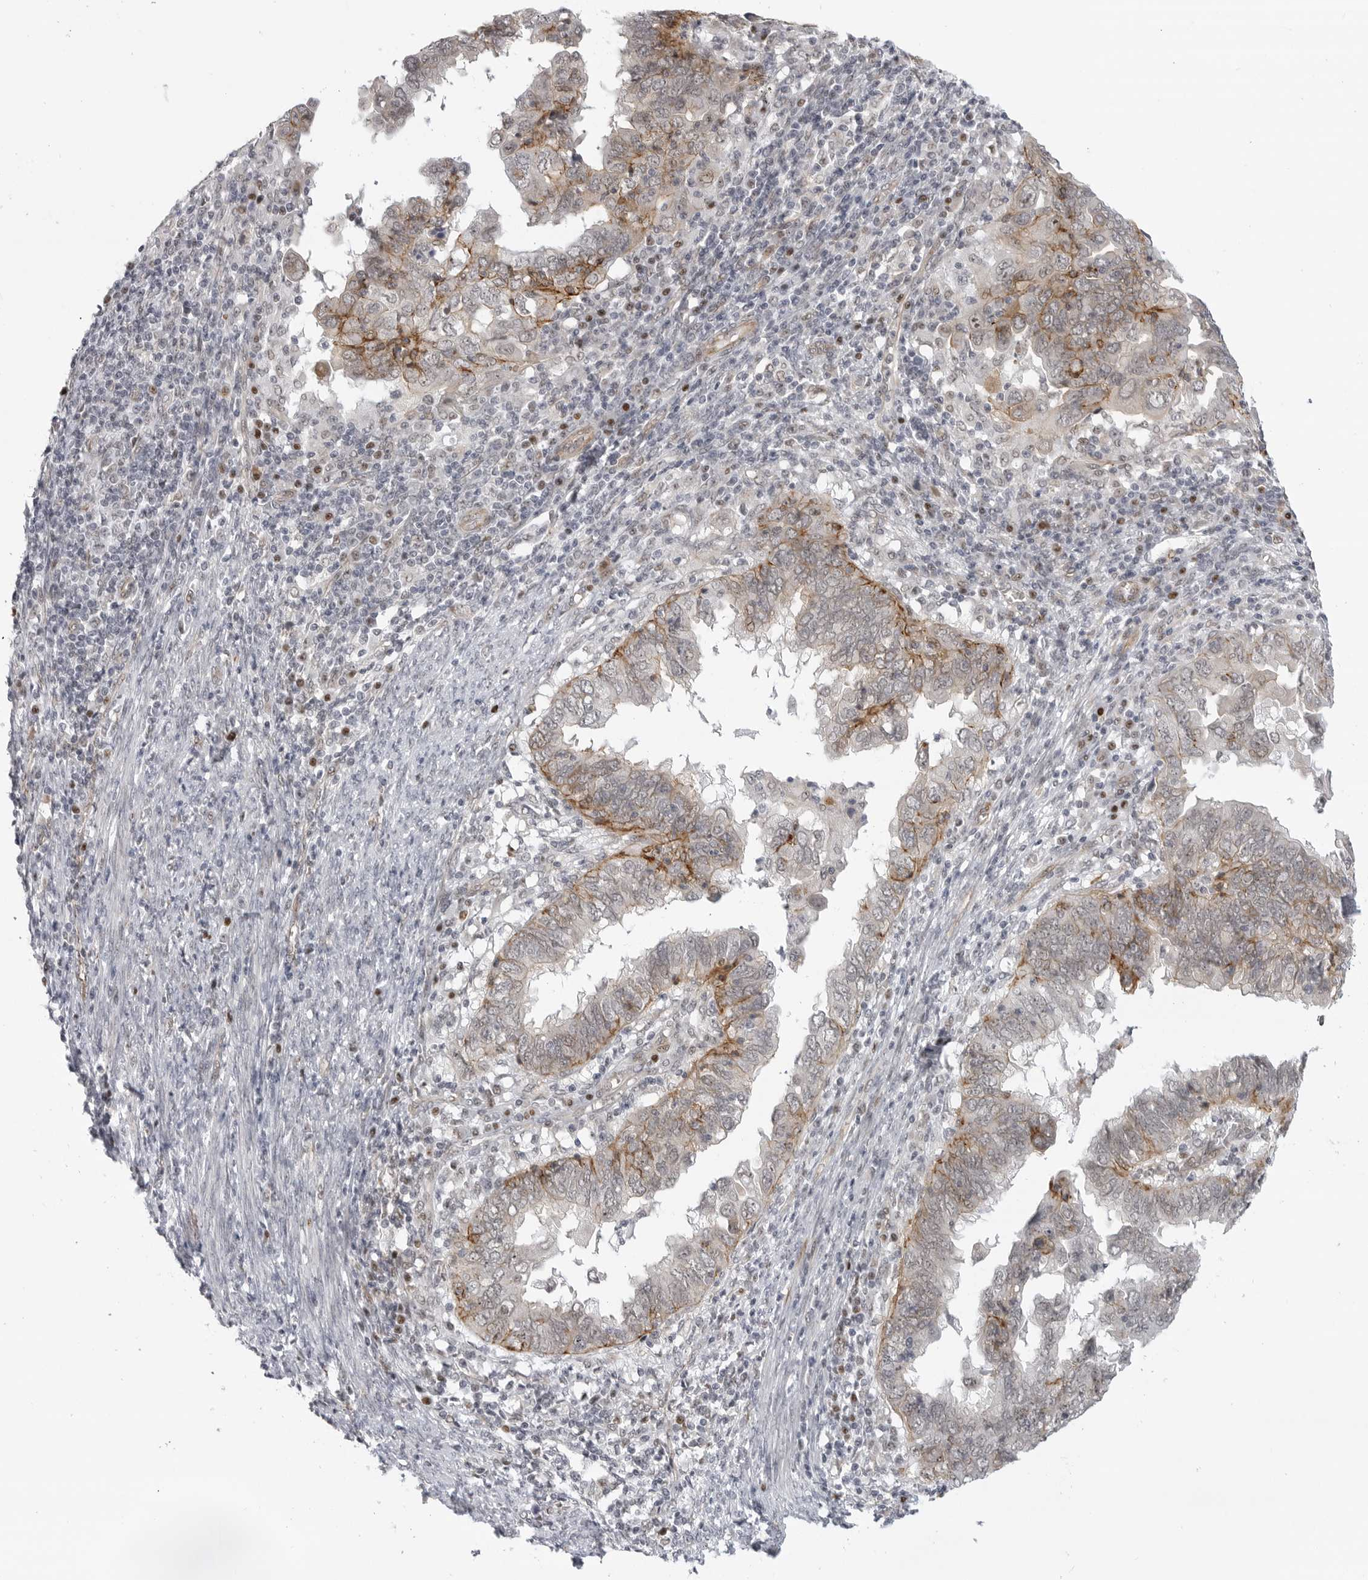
{"staining": {"intensity": "moderate", "quantity": "<25%", "location": "cytoplasmic/membranous"}, "tissue": "endometrial cancer", "cell_type": "Tumor cells", "image_type": "cancer", "snomed": [{"axis": "morphology", "description": "Adenocarcinoma, NOS"}, {"axis": "topography", "description": "Uterus"}], "caption": "High-magnification brightfield microscopy of endometrial adenocarcinoma stained with DAB (brown) and counterstained with hematoxylin (blue). tumor cells exhibit moderate cytoplasmic/membranous expression is present in approximately<25% of cells.", "gene": "CEP295NL", "patient": {"sex": "female", "age": 77}}